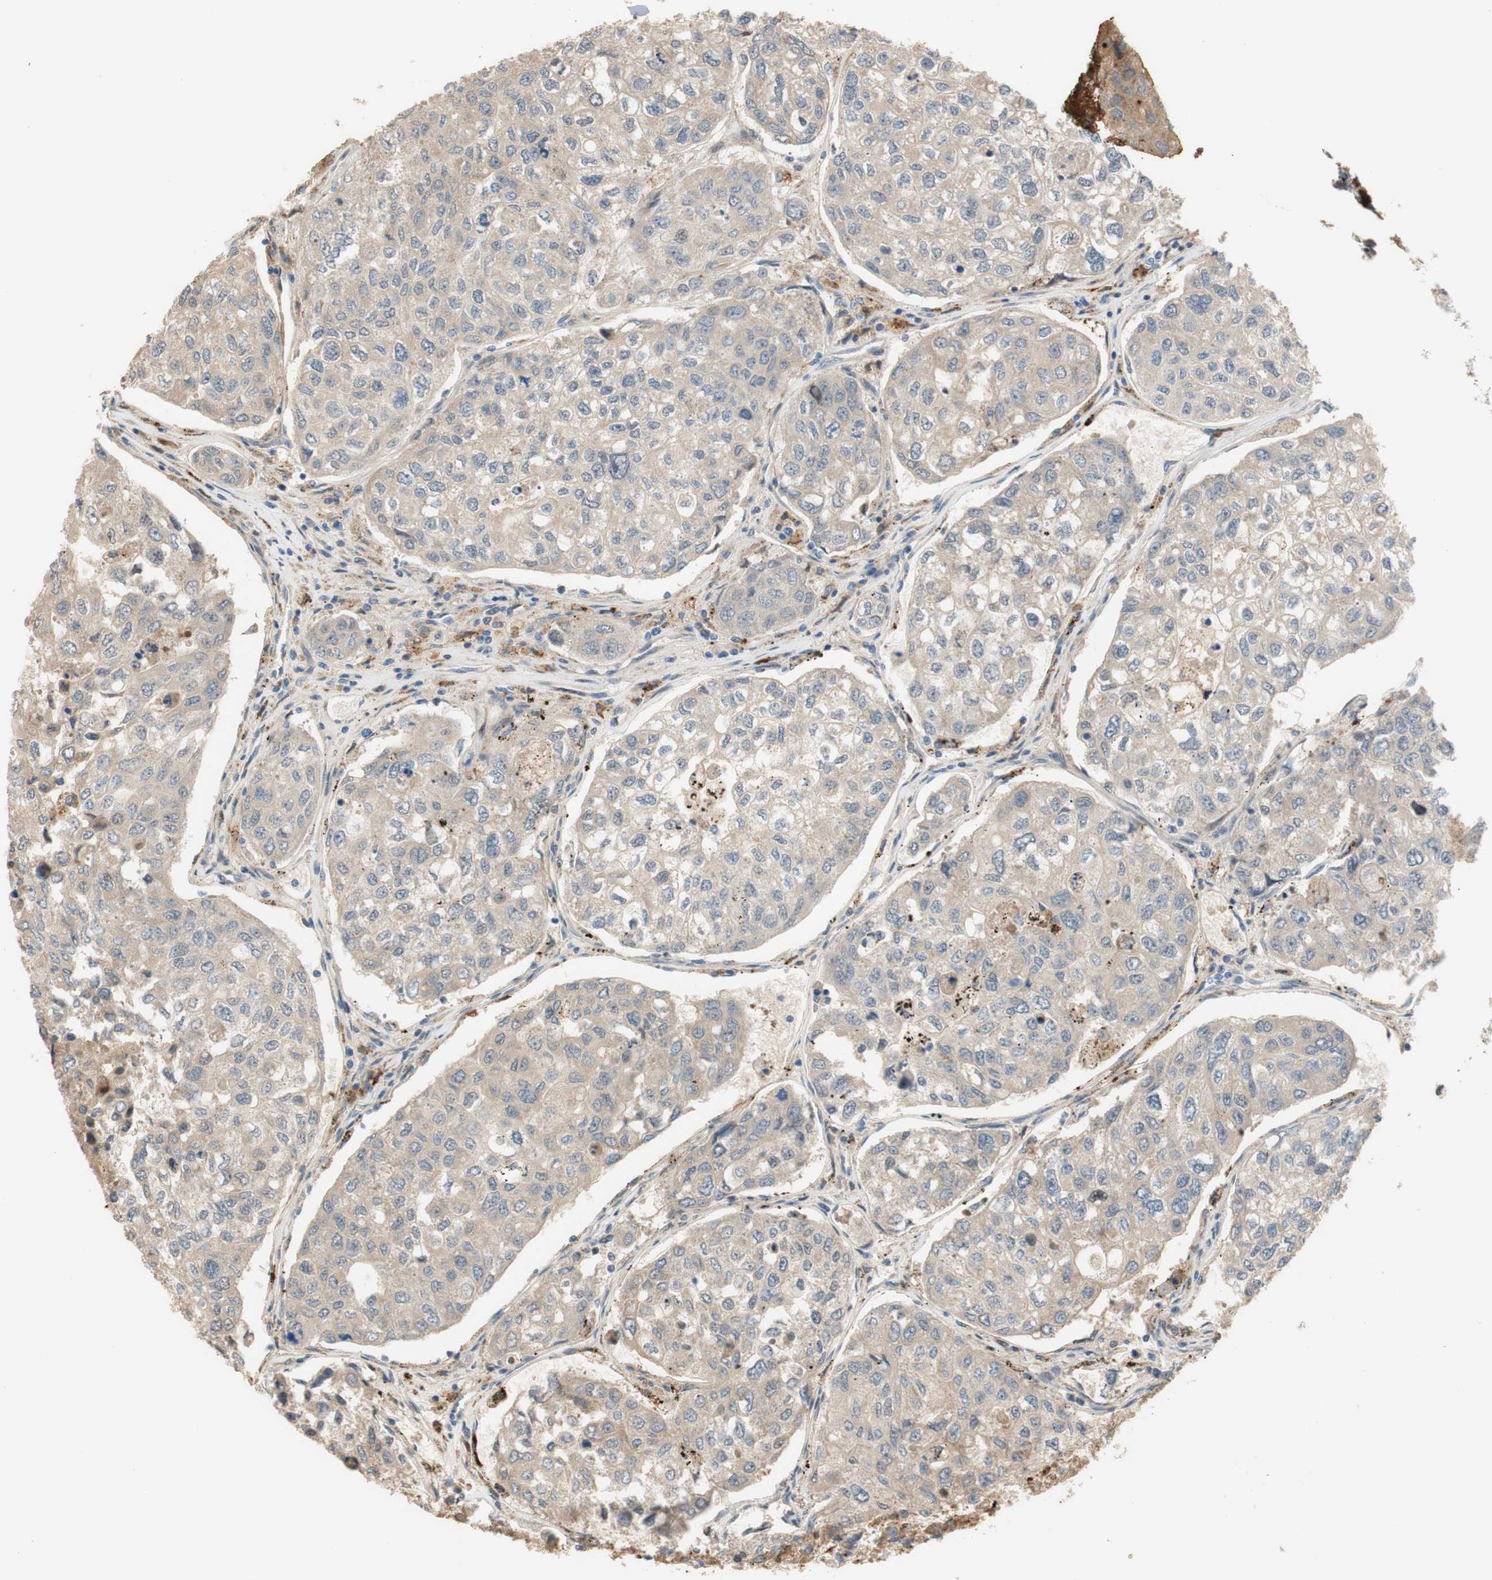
{"staining": {"intensity": "weak", "quantity": ">75%", "location": "cytoplasmic/membranous"}, "tissue": "urothelial cancer", "cell_type": "Tumor cells", "image_type": "cancer", "snomed": [{"axis": "morphology", "description": "Urothelial carcinoma, High grade"}, {"axis": "topography", "description": "Lymph node"}, {"axis": "topography", "description": "Urinary bladder"}], "caption": "An image of human urothelial cancer stained for a protein displays weak cytoplasmic/membranous brown staining in tumor cells. The staining is performed using DAB (3,3'-diaminobenzidine) brown chromogen to label protein expression. The nuclei are counter-stained blue using hematoxylin.", "gene": "PTPN21", "patient": {"sex": "male", "age": 51}}